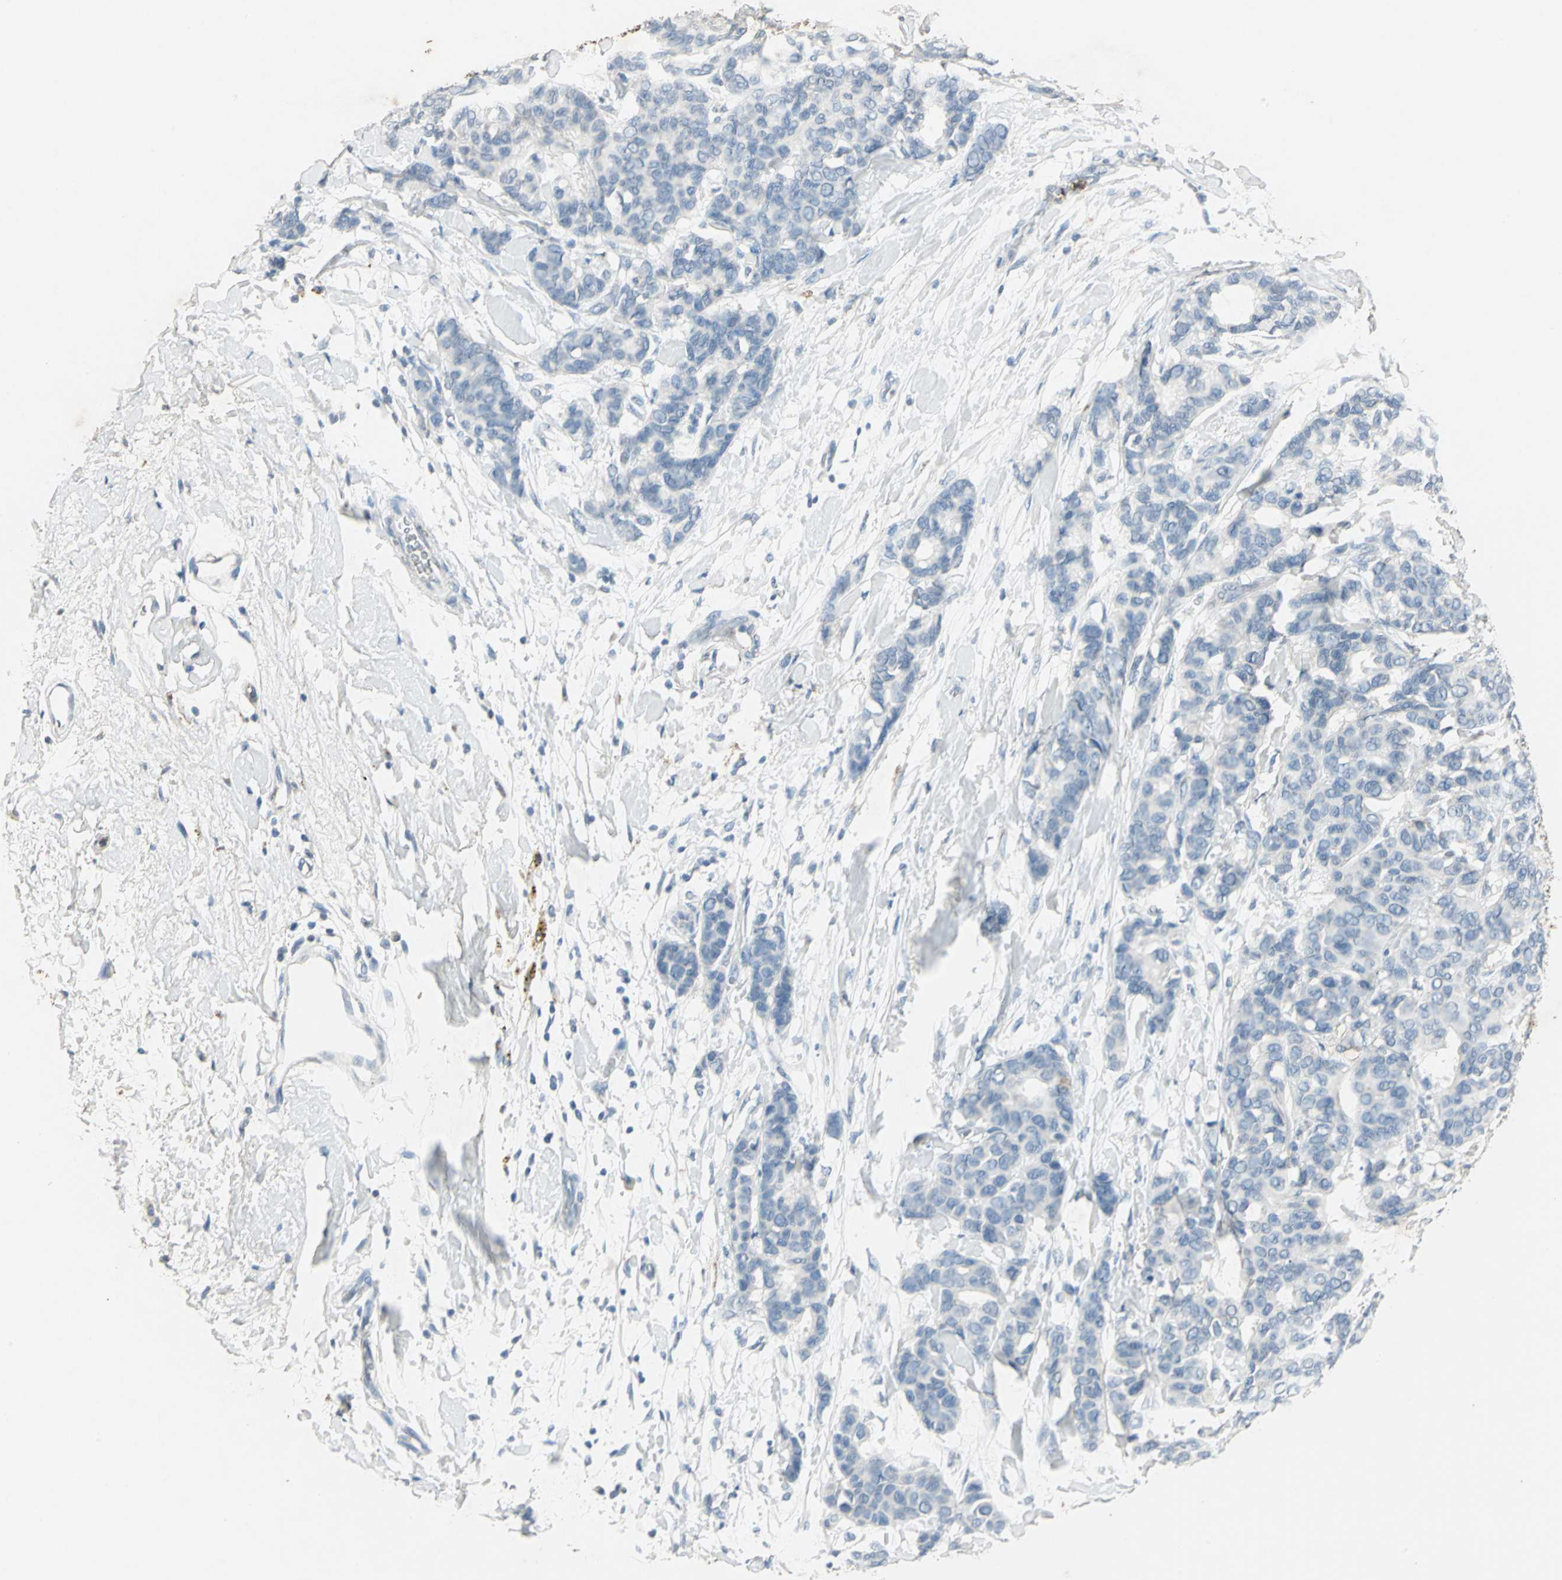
{"staining": {"intensity": "negative", "quantity": "none", "location": "none"}, "tissue": "breast cancer", "cell_type": "Tumor cells", "image_type": "cancer", "snomed": [{"axis": "morphology", "description": "Duct carcinoma"}, {"axis": "topography", "description": "Breast"}], "caption": "Tumor cells show no significant expression in breast cancer. (Immunohistochemistry (ihc), brightfield microscopy, high magnification).", "gene": "CAMK2B", "patient": {"sex": "female", "age": 87}}